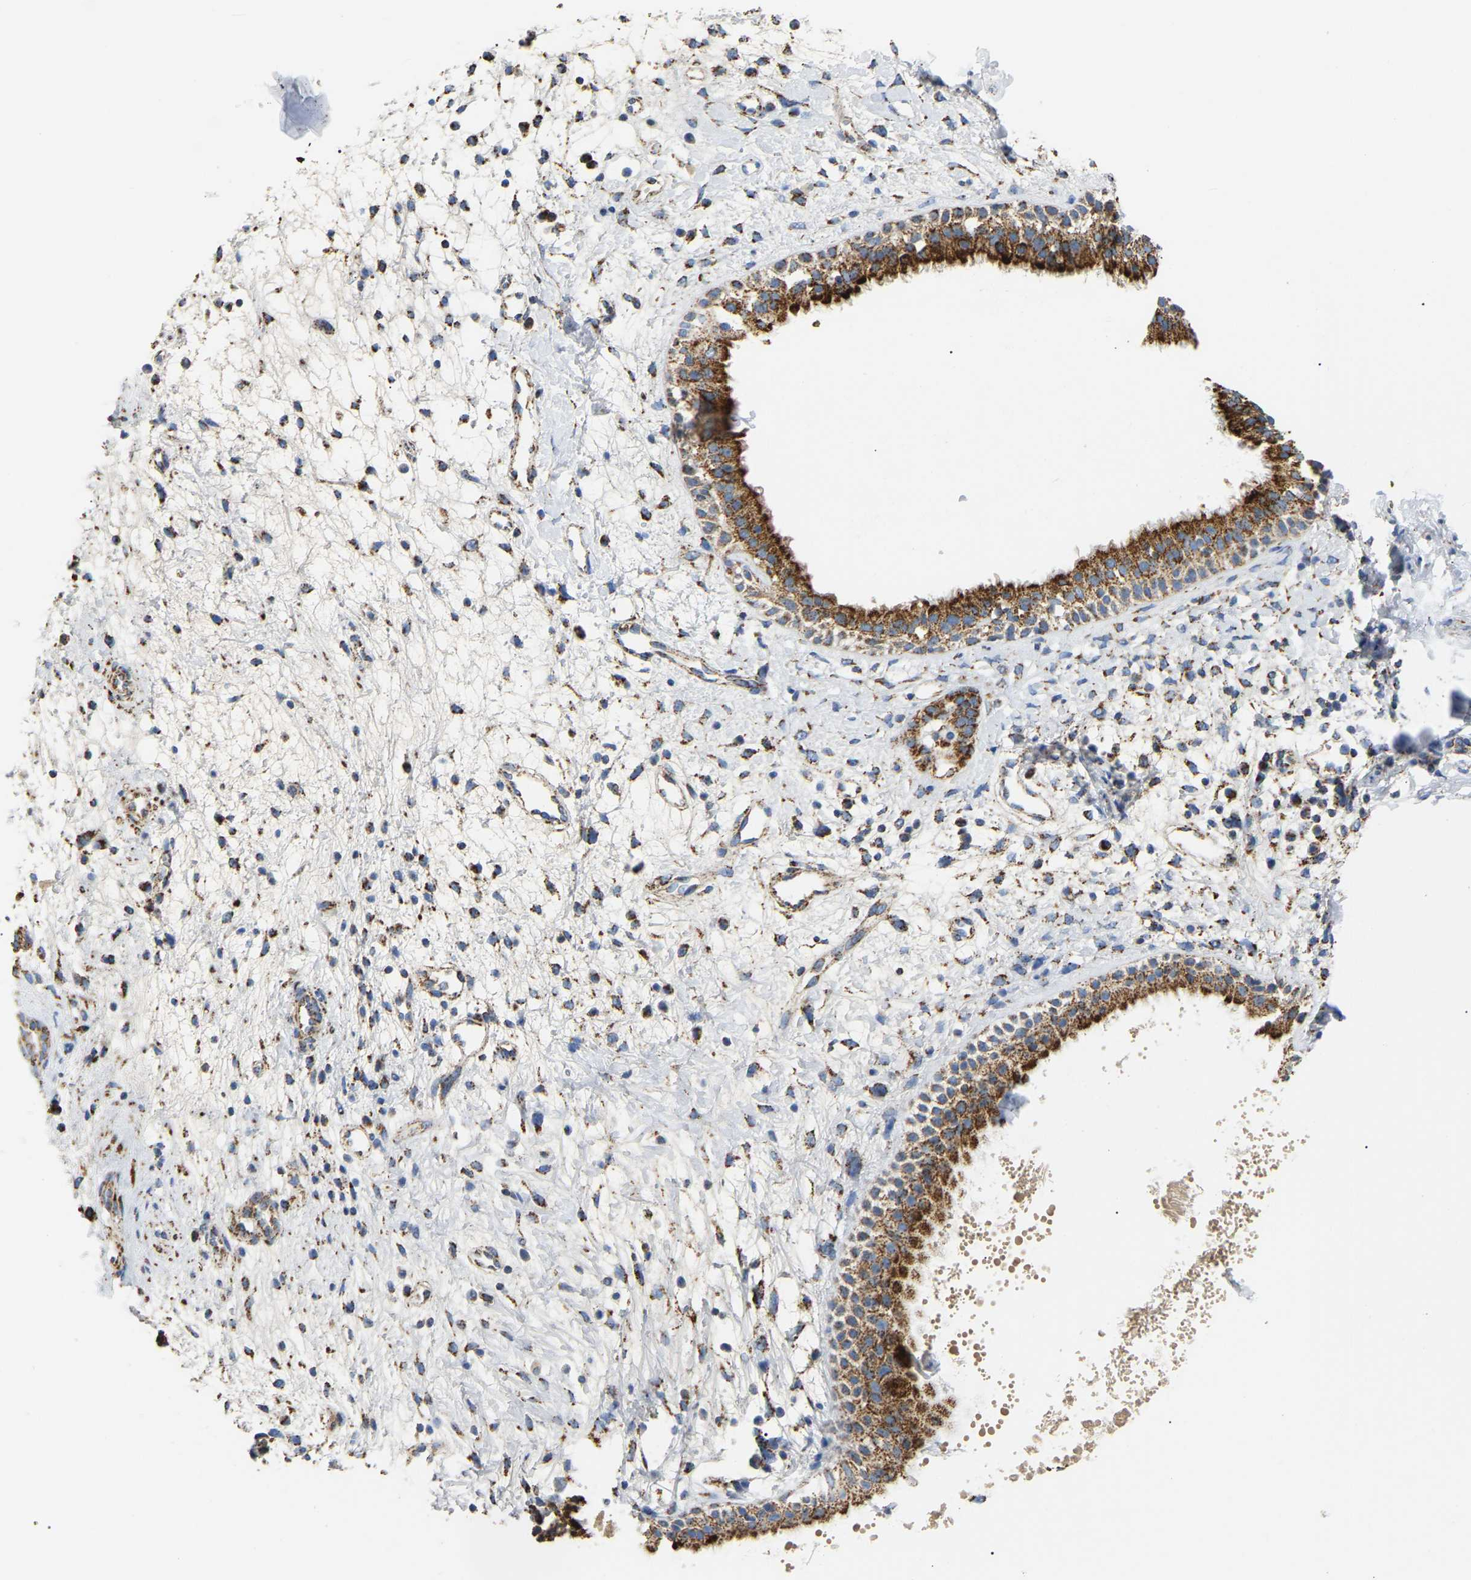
{"staining": {"intensity": "strong", "quantity": ">75%", "location": "cytoplasmic/membranous"}, "tissue": "nasopharynx", "cell_type": "Respiratory epithelial cells", "image_type": "normal", "snomed": [{"axis": "morphology", "description": "Normal tissue, NOS"}, {"axis": "topography", "description": "Nasopharynx"}], "caption": "A high-resolution histopathology image shows immunohistochemistry staining of benign nasopharynx, which displays strong cytoplasmic/membranous positivity in approximately >75% of respiratory epithelial cells.", "gene": "HIBADH", "patient": {"sex": "male", "age": 22}}